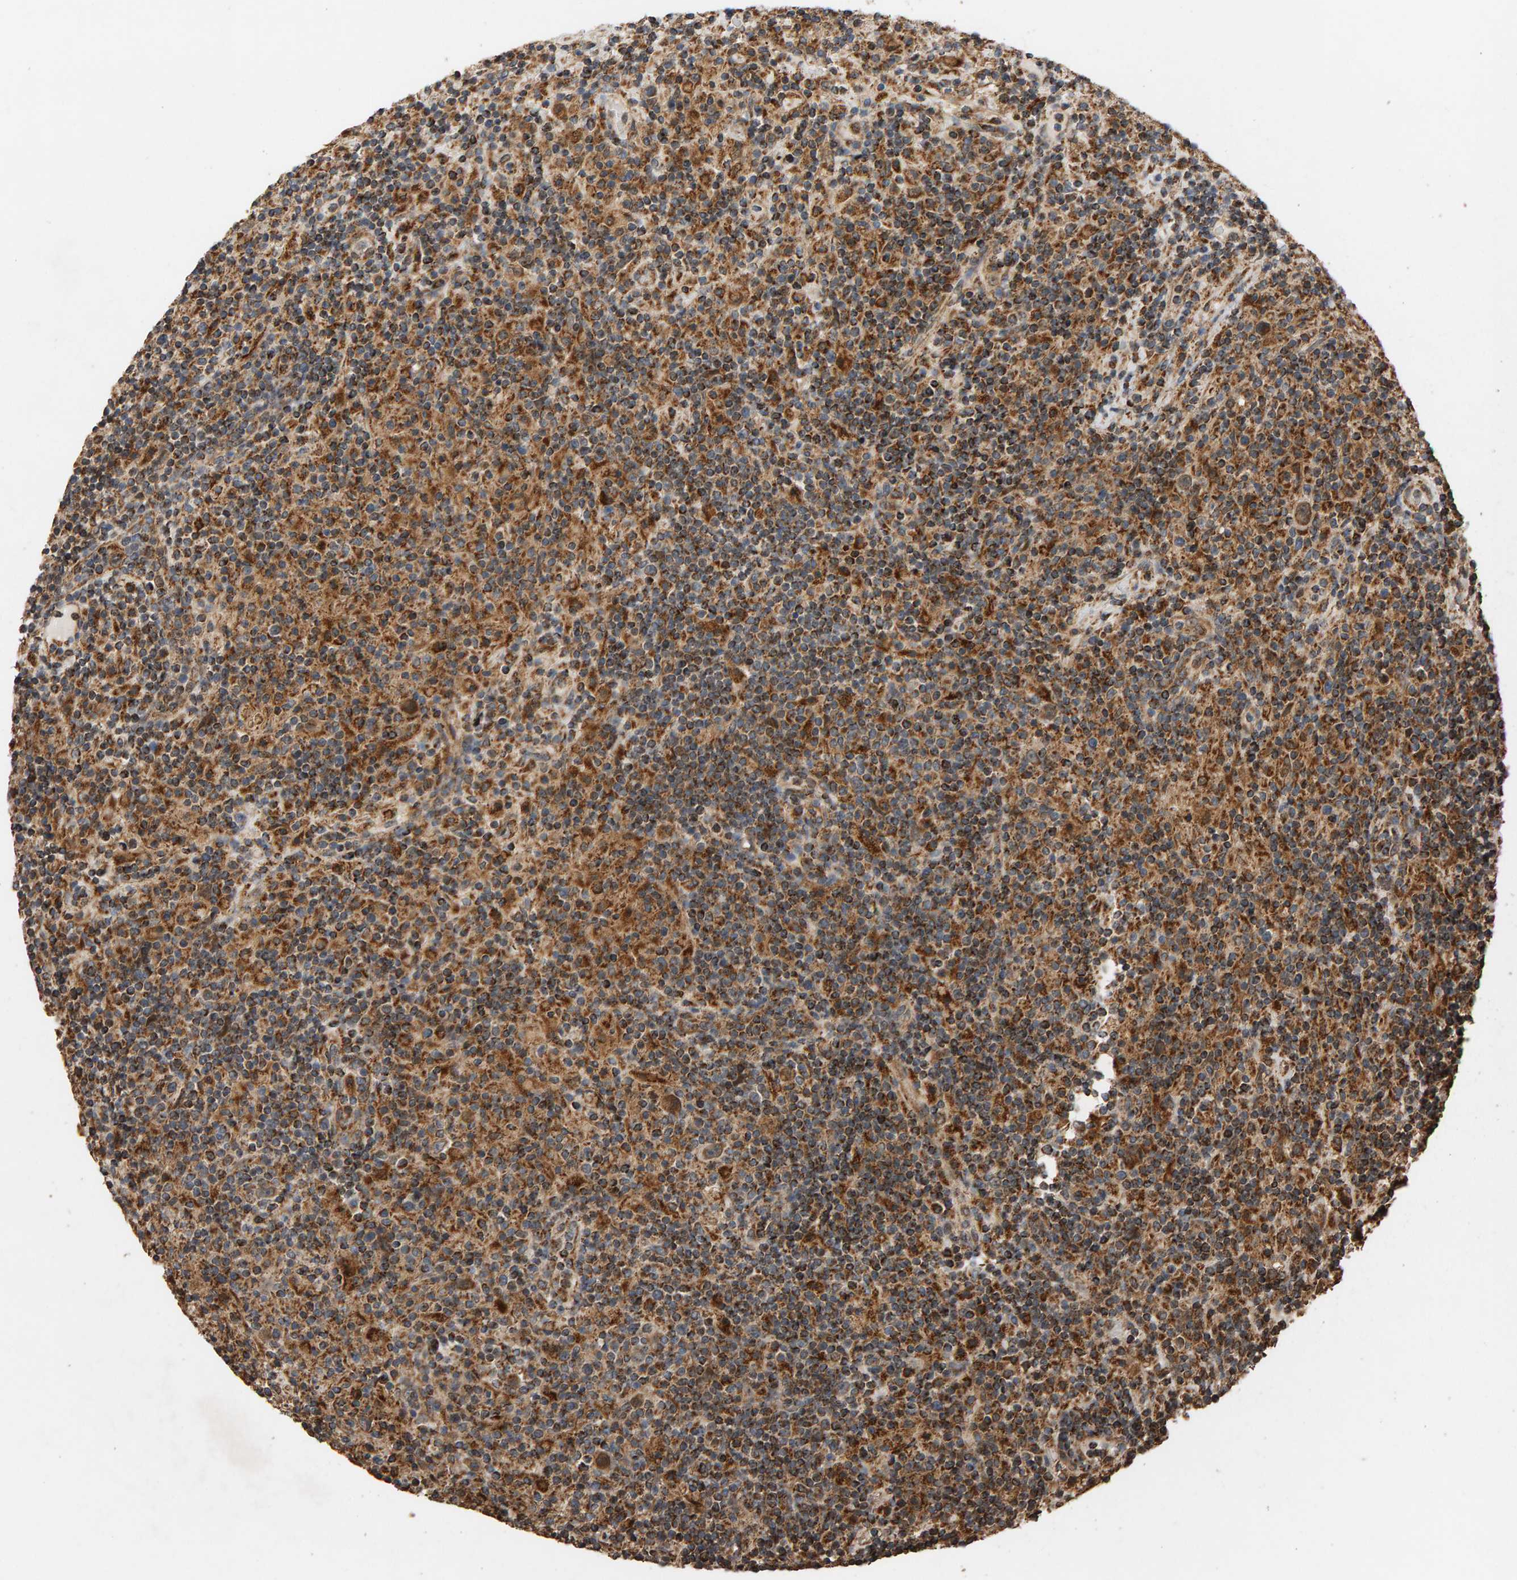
{"staining": {"intensity": "moderate", "quantity": ">75%", "location": "cytoplasmic/membranous"}, "tissue": "lymphoma", "cell_type": "Tumor cells", "image_type": "cancer", "snomed": [{"axis": "morphology", "description": "Hodgkin's disease, NOS"}, {"axis": "topography", "description": "Lymph node"}], "caption": "Immunohistochemical staining of human lymphoma exhibits medium levels of moderate cytoplasmic/membranous protein staining in about >75% of tumor cells.", "gene": "GSTK1", "patient": {"sex": "male", "age": 70}}